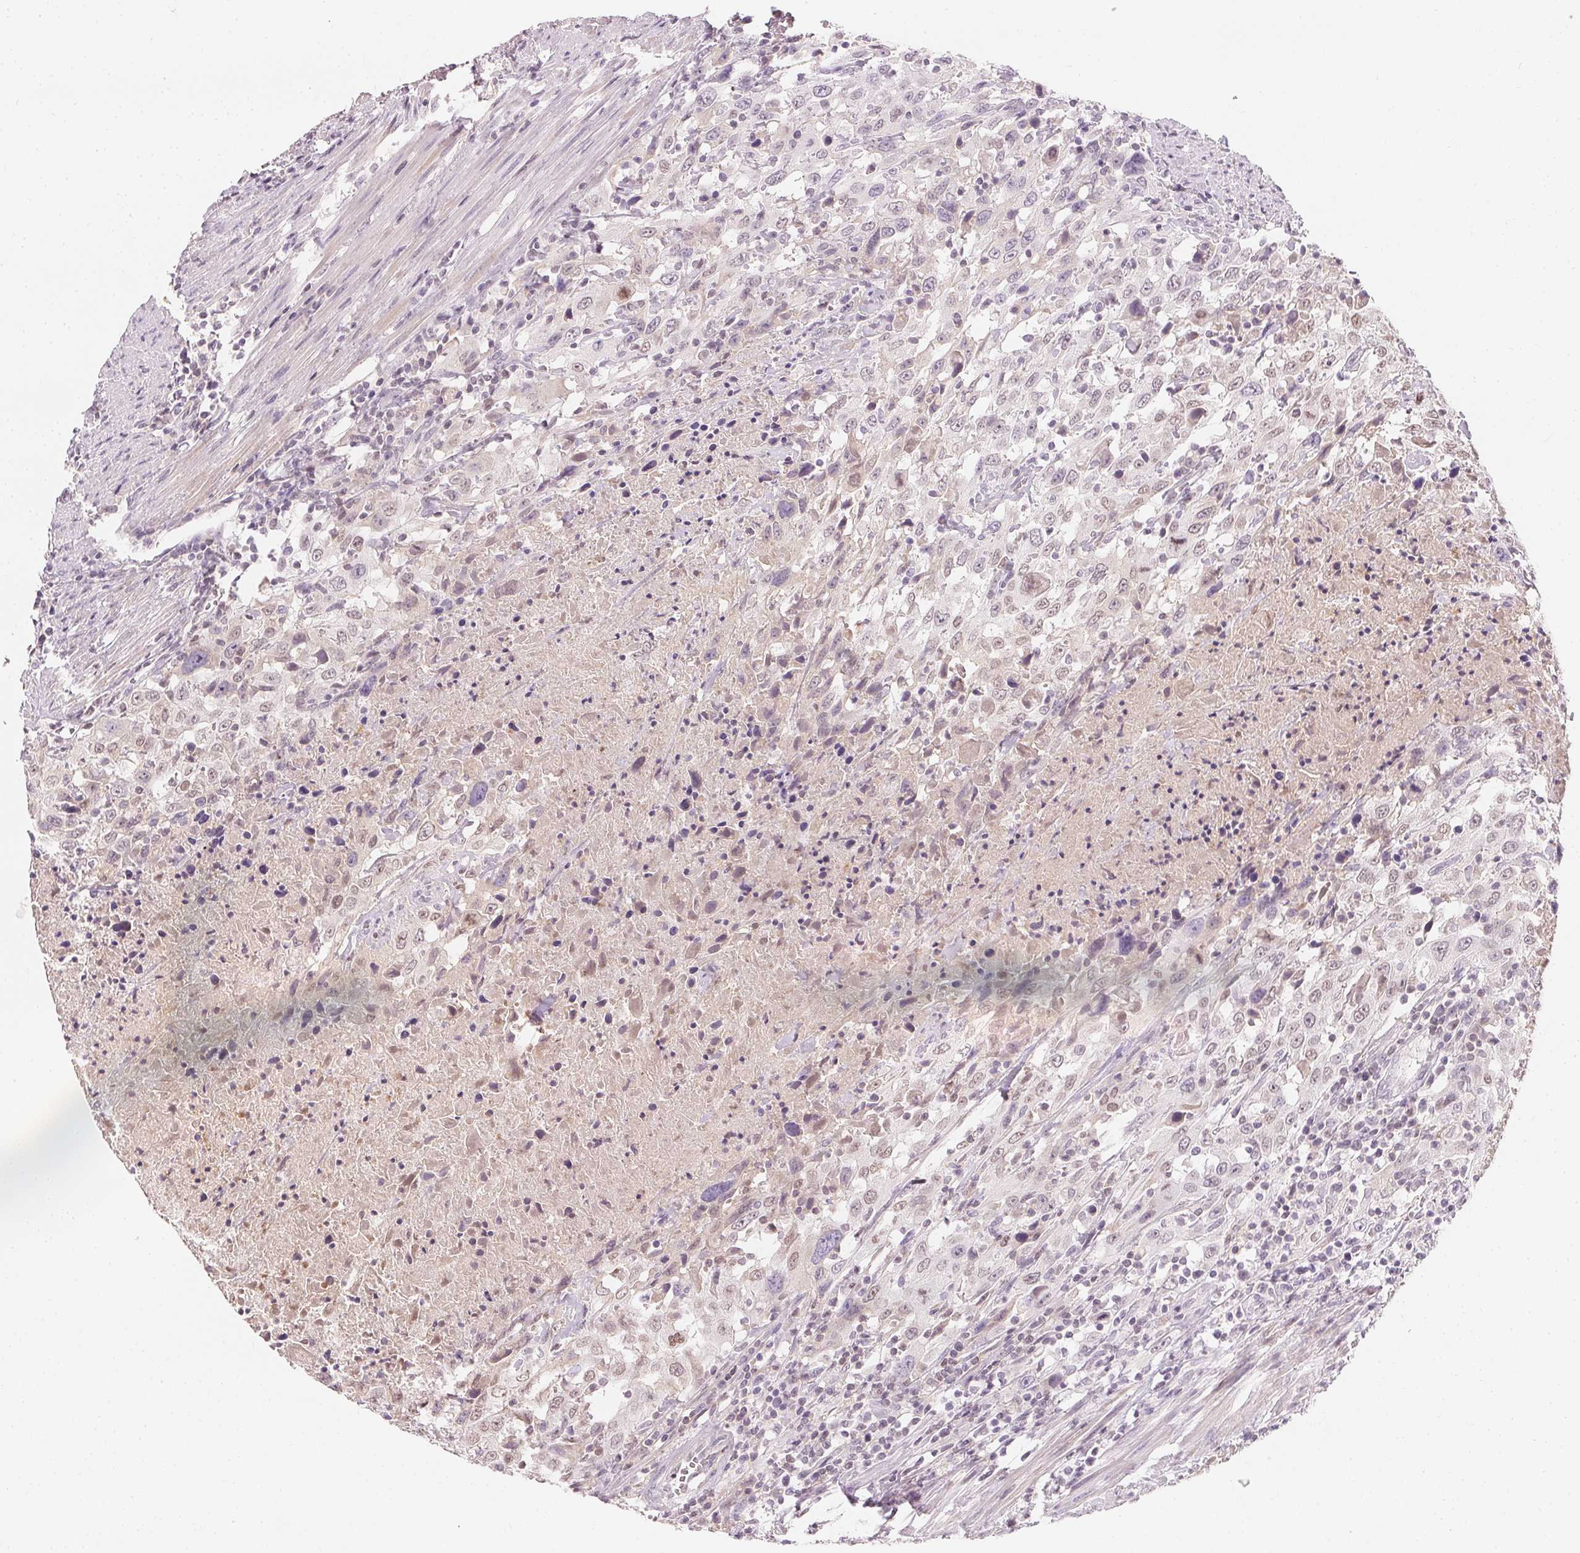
{"staining": {"intensity": "weak", "quantity": "<25%", "location": "nuclear"}, "tissue": "urothelial cancer", "cell_type": "Tumor cells", "image_type": "cancer", "snomed": [{"axis": "morphology", "description": "Urothelial carcinoma, High grade"}, {"axis": "topography", "description": "Urinary bladder"}], "caption": "IHC of human urothelial carcinoma (high-grade) demonstrates no staining in tumor cells. (DAB IHC visualized using brightfield microscopy, high magnification).", "gene": "AFM", "patient": {"sex": "male", "age": 61}}